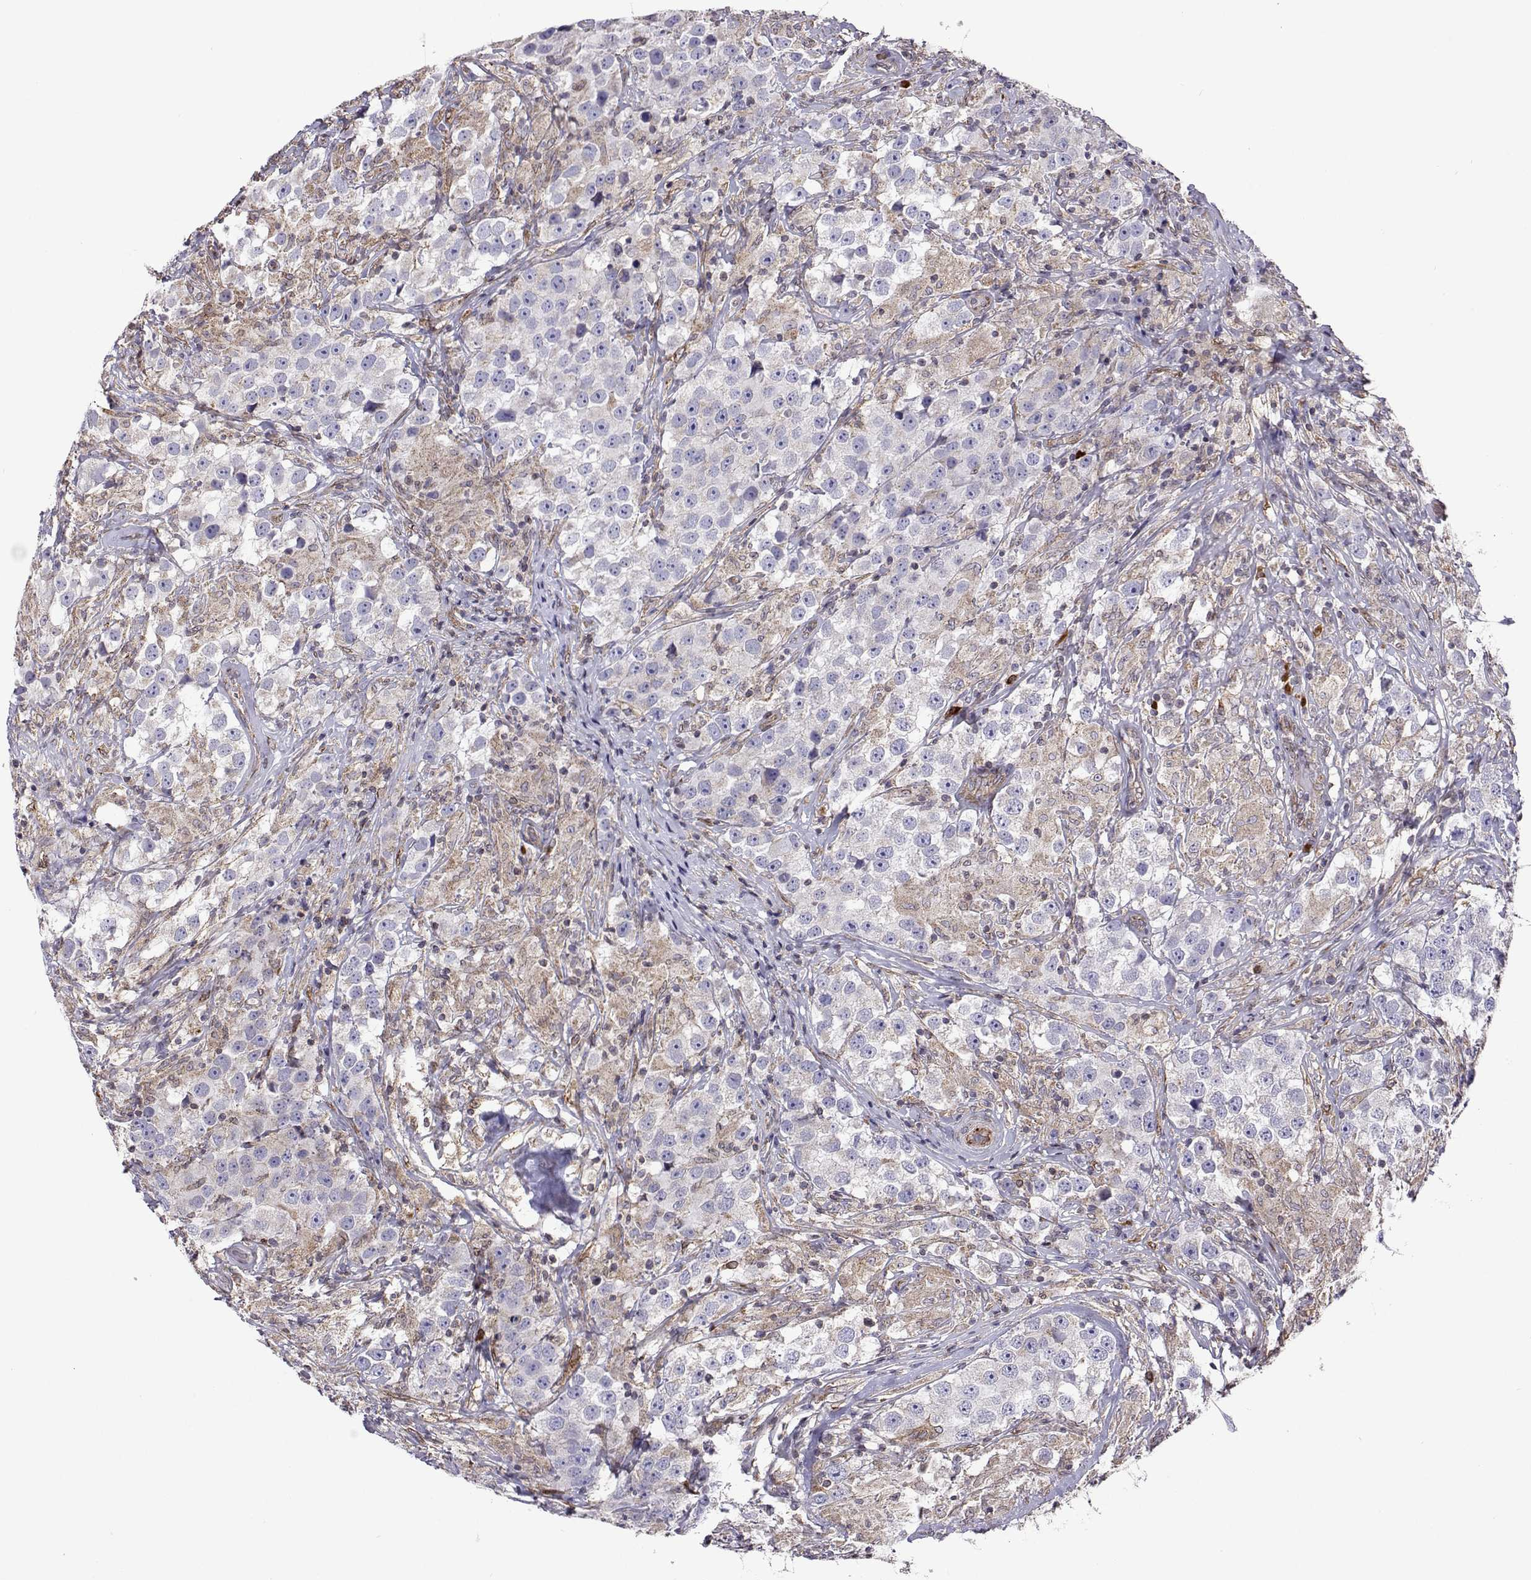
{"staining": {"intensity": "negative", "quantity": "none", "location": "none"}, "tissue": "testis cancer", "cell_type": "Tumor cells", "image_type": "cancer", "snomed": [{"axis": "morphology", "description": "Seminoma, NOS"}, {"axis": "topography", "description": "Testis"}], "caption": "Tumor cells are negative for protein expression in human testis cancer.", "gene": "PGRMC2", "patient": {"sex": "male", "age": 46}}